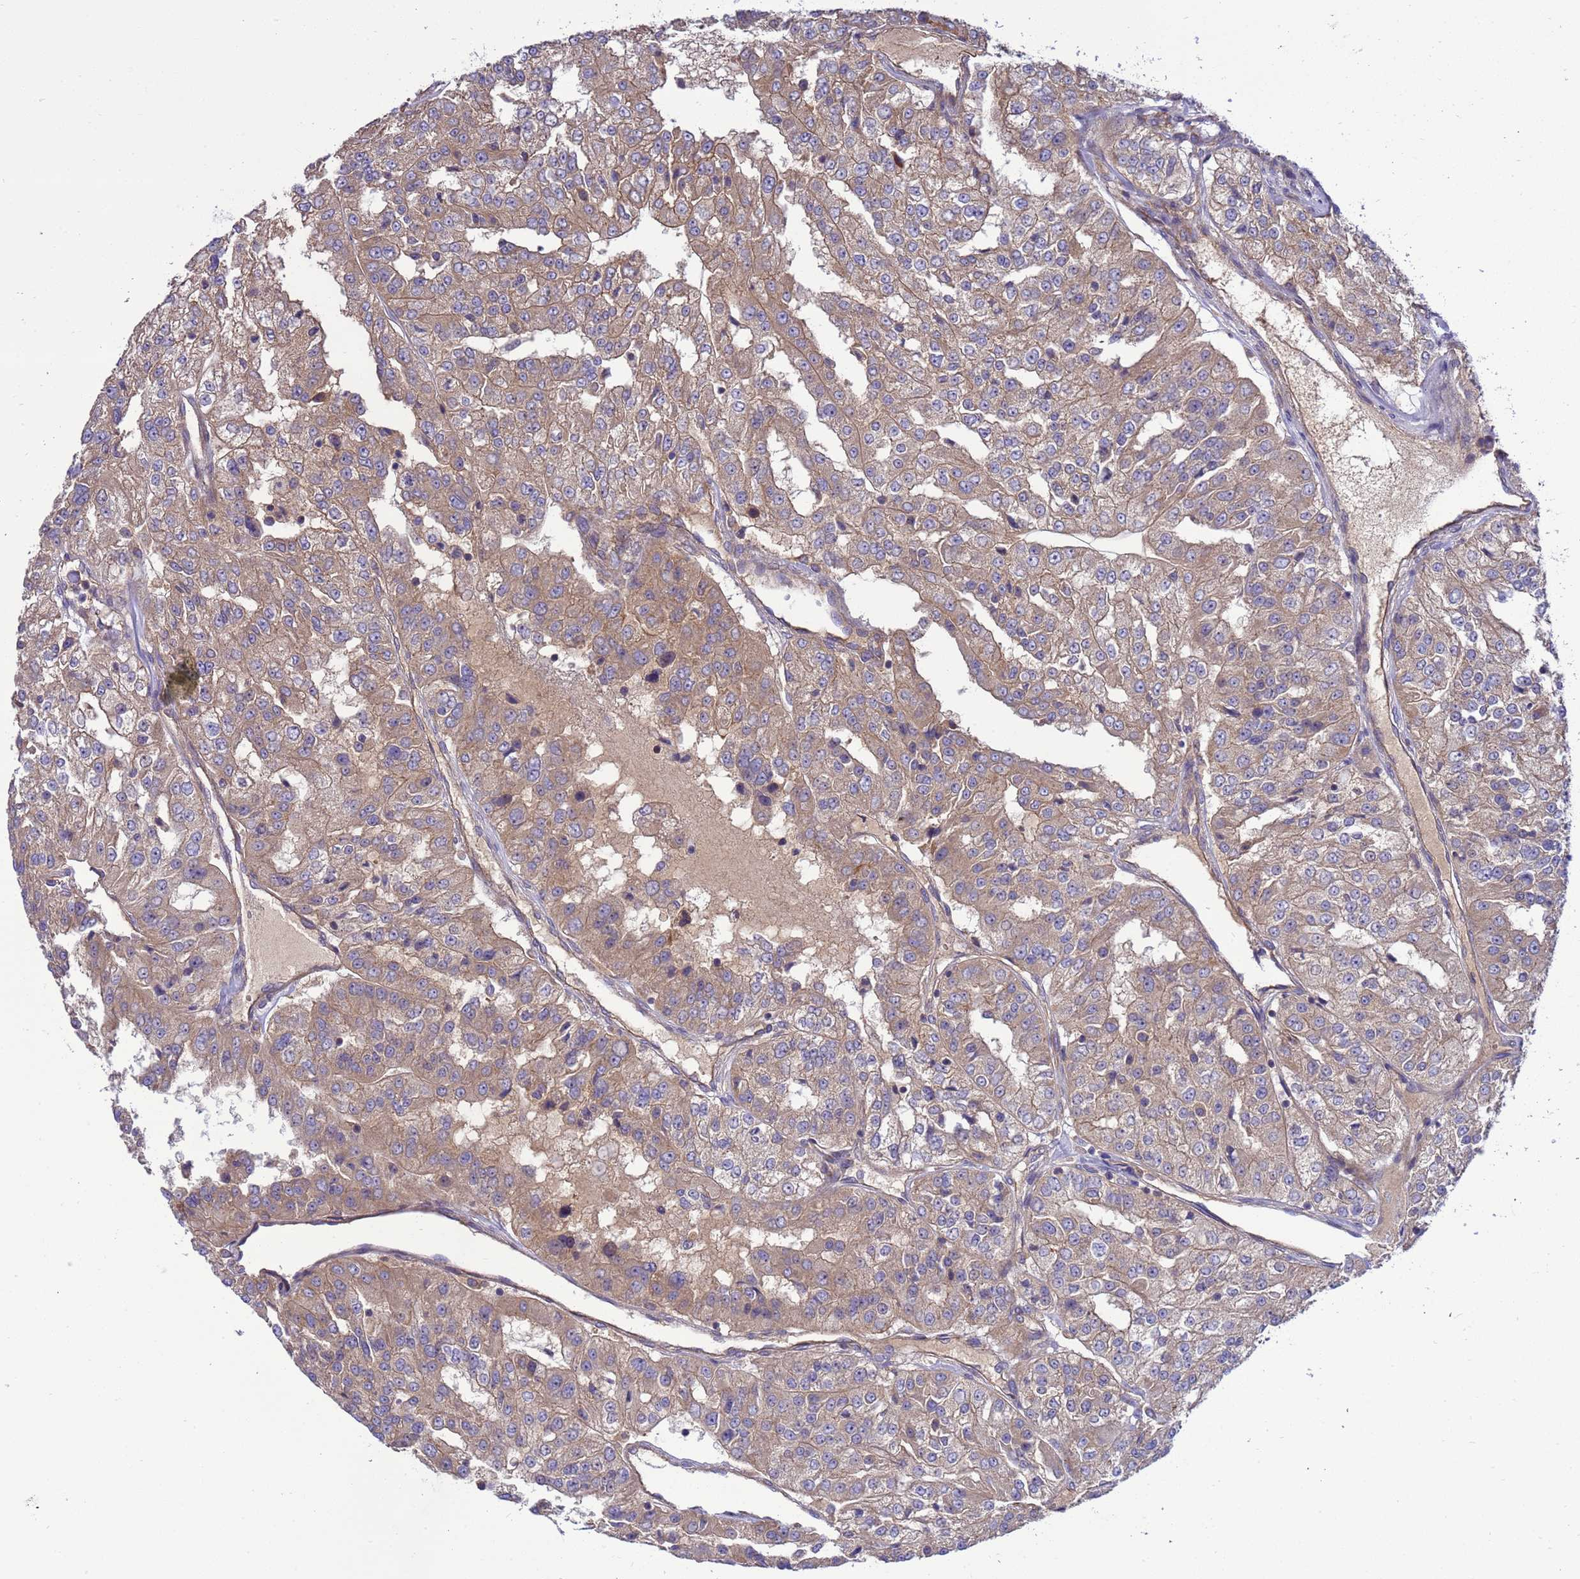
{"staining": {"intensity": "moderate", "quantity": ">75%", "location": "cytoplasmic/membranous"}, "tissue": "renal cancer", "cell_type": "Tumor cells", "image_type": "cancer", "snomed": [{"axis": "morphology", "description": "Adenocarcinoma, NOS"}, {"axis": "topography", "description": "Kidney"}], "caption": "Adenocarcinoma (renal) tissue exhibits moderate cytoplasmic/membranous staining in approximately >75% of tumor cells", "gene": "SMCO3", "patient": {"sex": "female", "age": 63}}